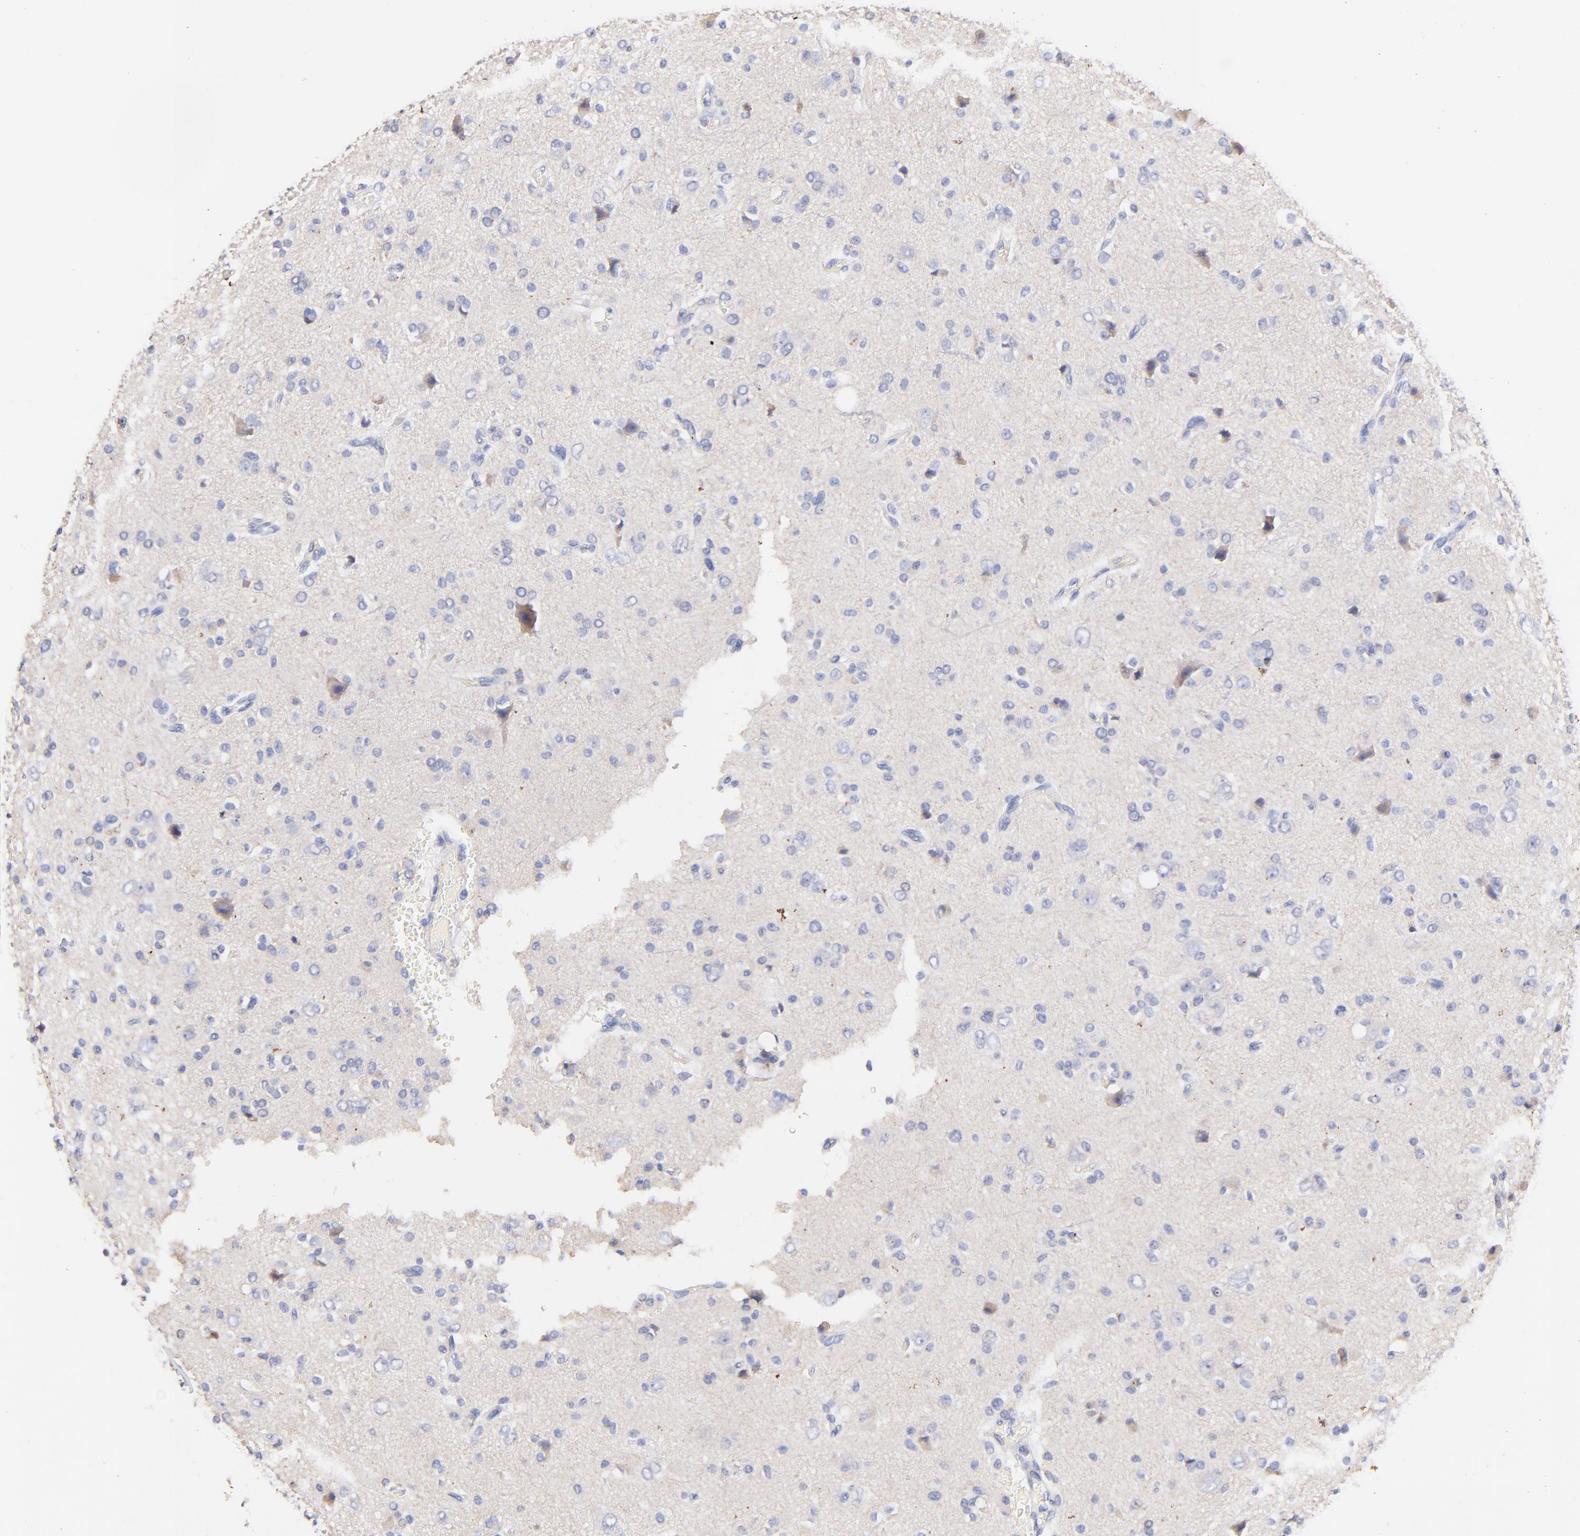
{"staining": {"intensity": "weak", "quantity": "<25%", "location": "cytoplasmic/membranous"}, "tissue": "glioma", "cell_type": "Tumor cells", "image_type": "cancer", "snomed": [{"axis": "morphology", "description": "Glioma, malignant, High grade"}, {"axis": "topography", "description": "Brain"}], "caption": "There is no significant staining in tumor cells of glioma. (IHC, brightfield microscopy, high magnification).", "gene": "IGLV7-43", "patient": {"sex": "male", "age": 47}}